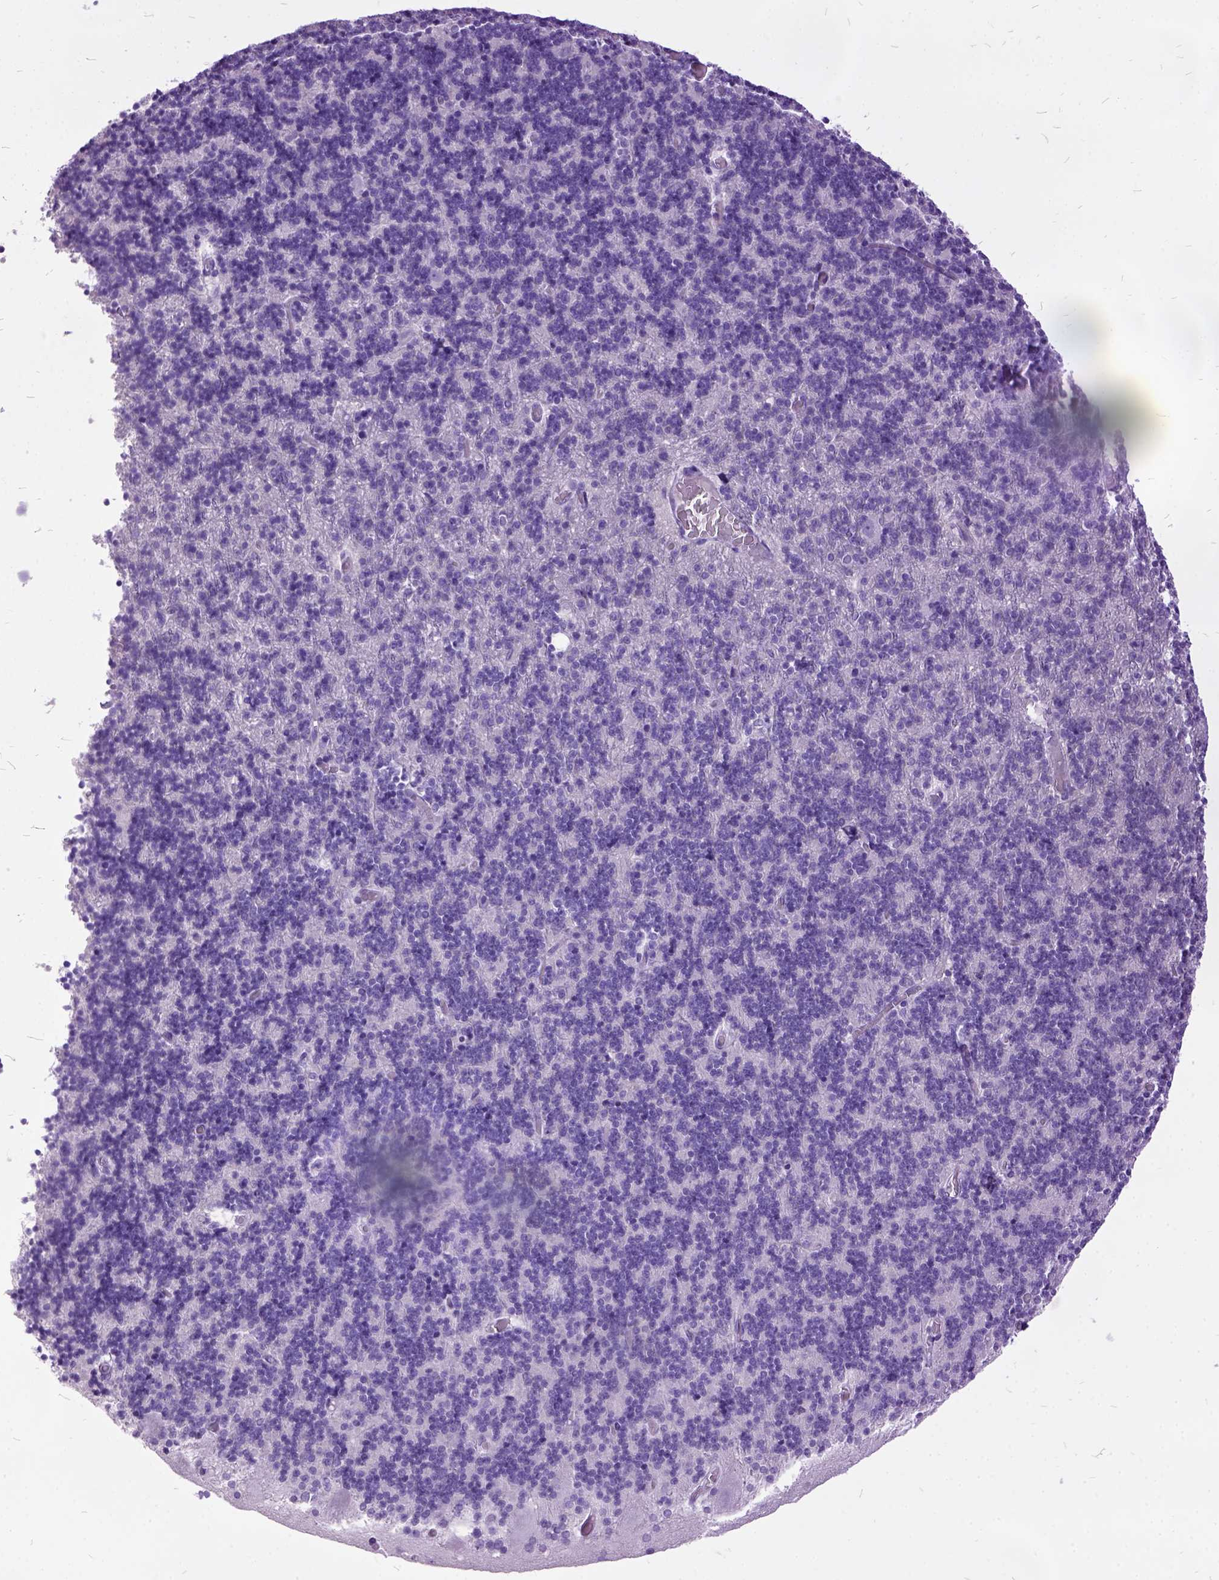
{"staining": {"intensity": "negative", "quantity": "none", "location": "none"}, "tissue": "cerebellum", "cell_type": "Cells in granular layer", "image_type": "normal", "snomed": [{"axis": "morphology", "description": "Normal tissue, NOS"}, {"axis": "topography", "description": "Cerebellum"}], "caption": "Immunohistochemical staining of unremarkable cerebellum exhibits no significant staining in cells in granular layer. (DAB immunohistochemistry visualized using brightfield microscopy, high magnification).", "gene": "MME", "patient": {"sex": "male", "age": 70}}